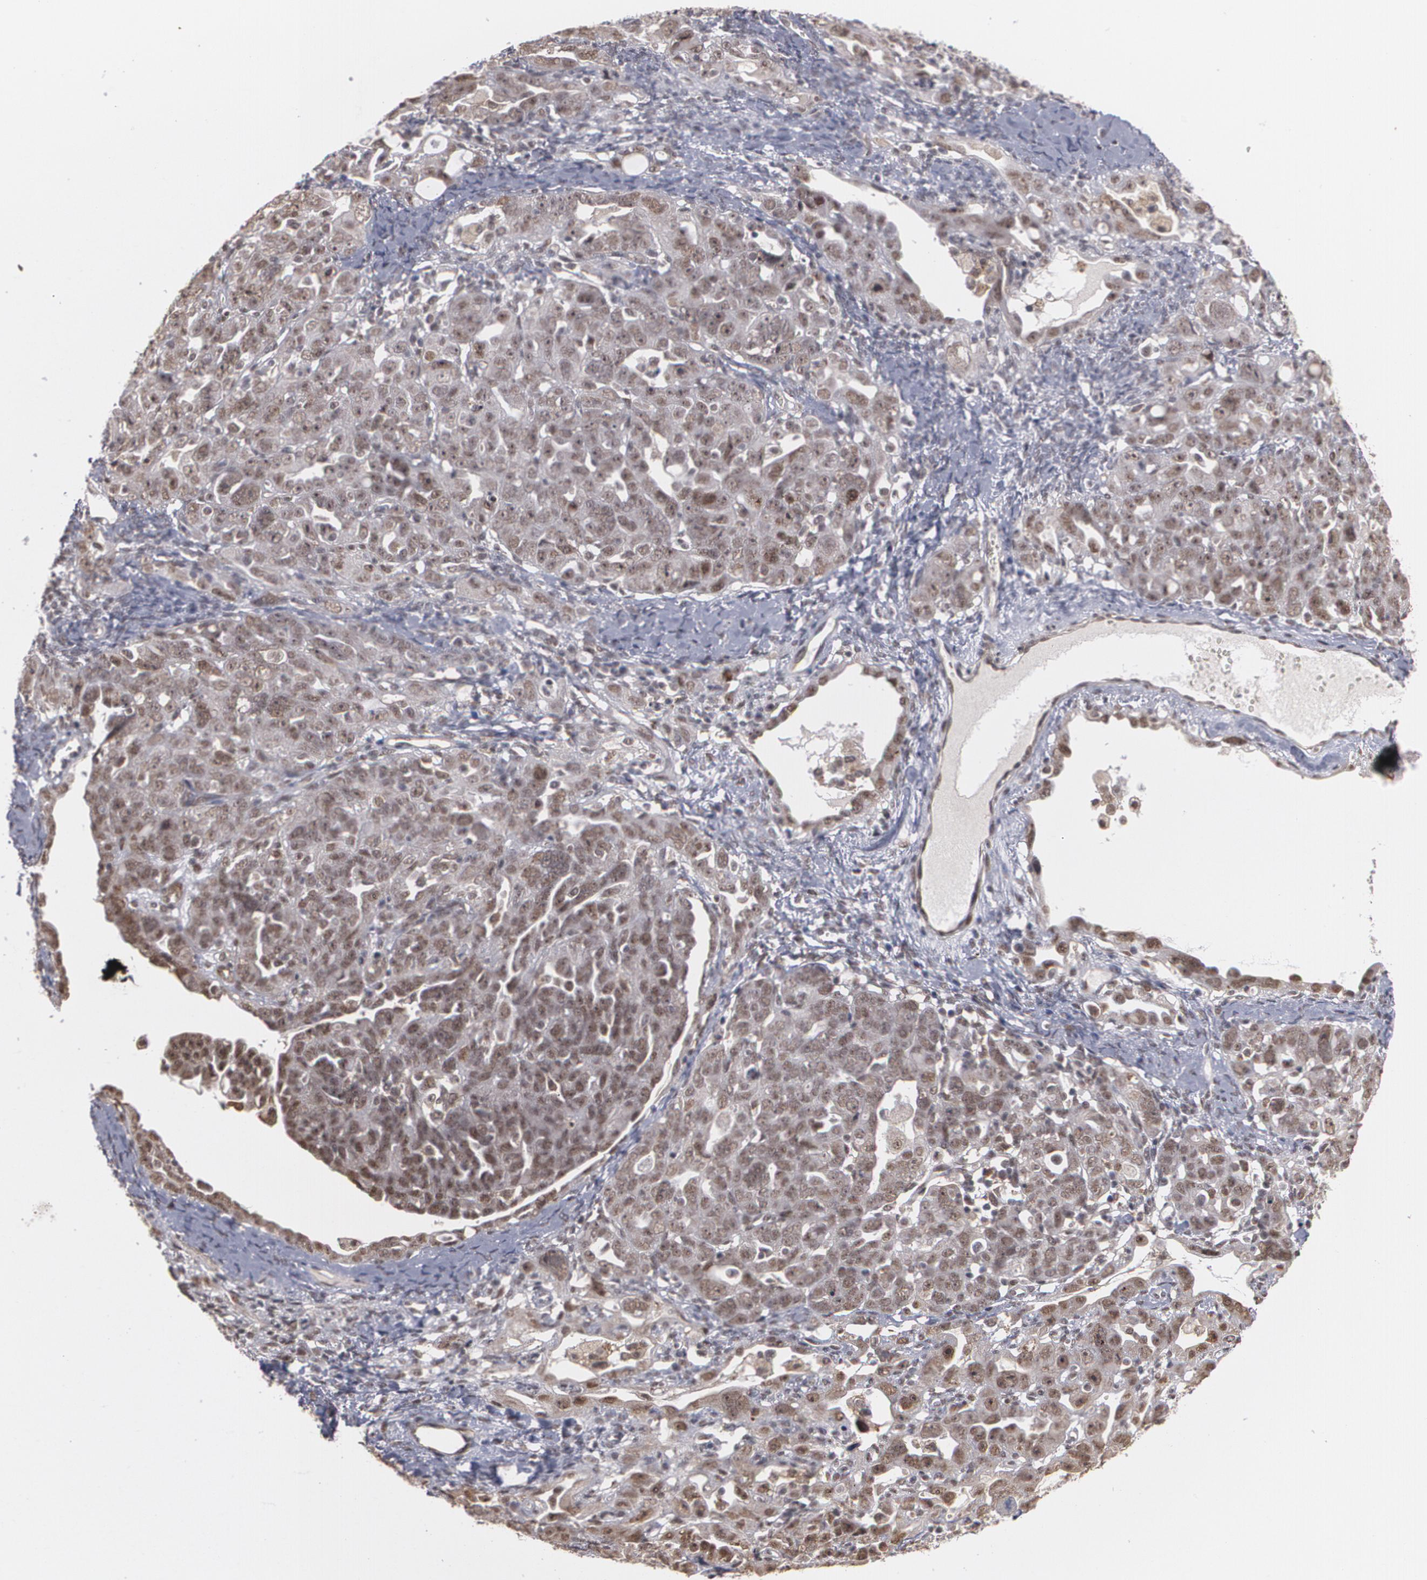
{"staining": {"intensity": "moderate", "quantity": ">75%", "location": "nuclear"}, "tissue": "ovarian cancer", "cell_type": "Tumor cells", "image_type": "cancer", "snomed": [{"axis": "morphology", "description": "Cystadenocarcinoma, serous, NOS"}, {"axis": "topography", "description": "Ovary"}], "caption": "High-magnification brightfield microscopy of ovarian cancer stained with DAB (3,3'-diaminobenzidine) (brown) and counterstained with hematoxylin (blue). tumor cells exhibit moderate nuclear positivity is identified in approximately>75% of cells.", "gene": "ZNF75A", "patient": {"sex": "female", "age": 66}}